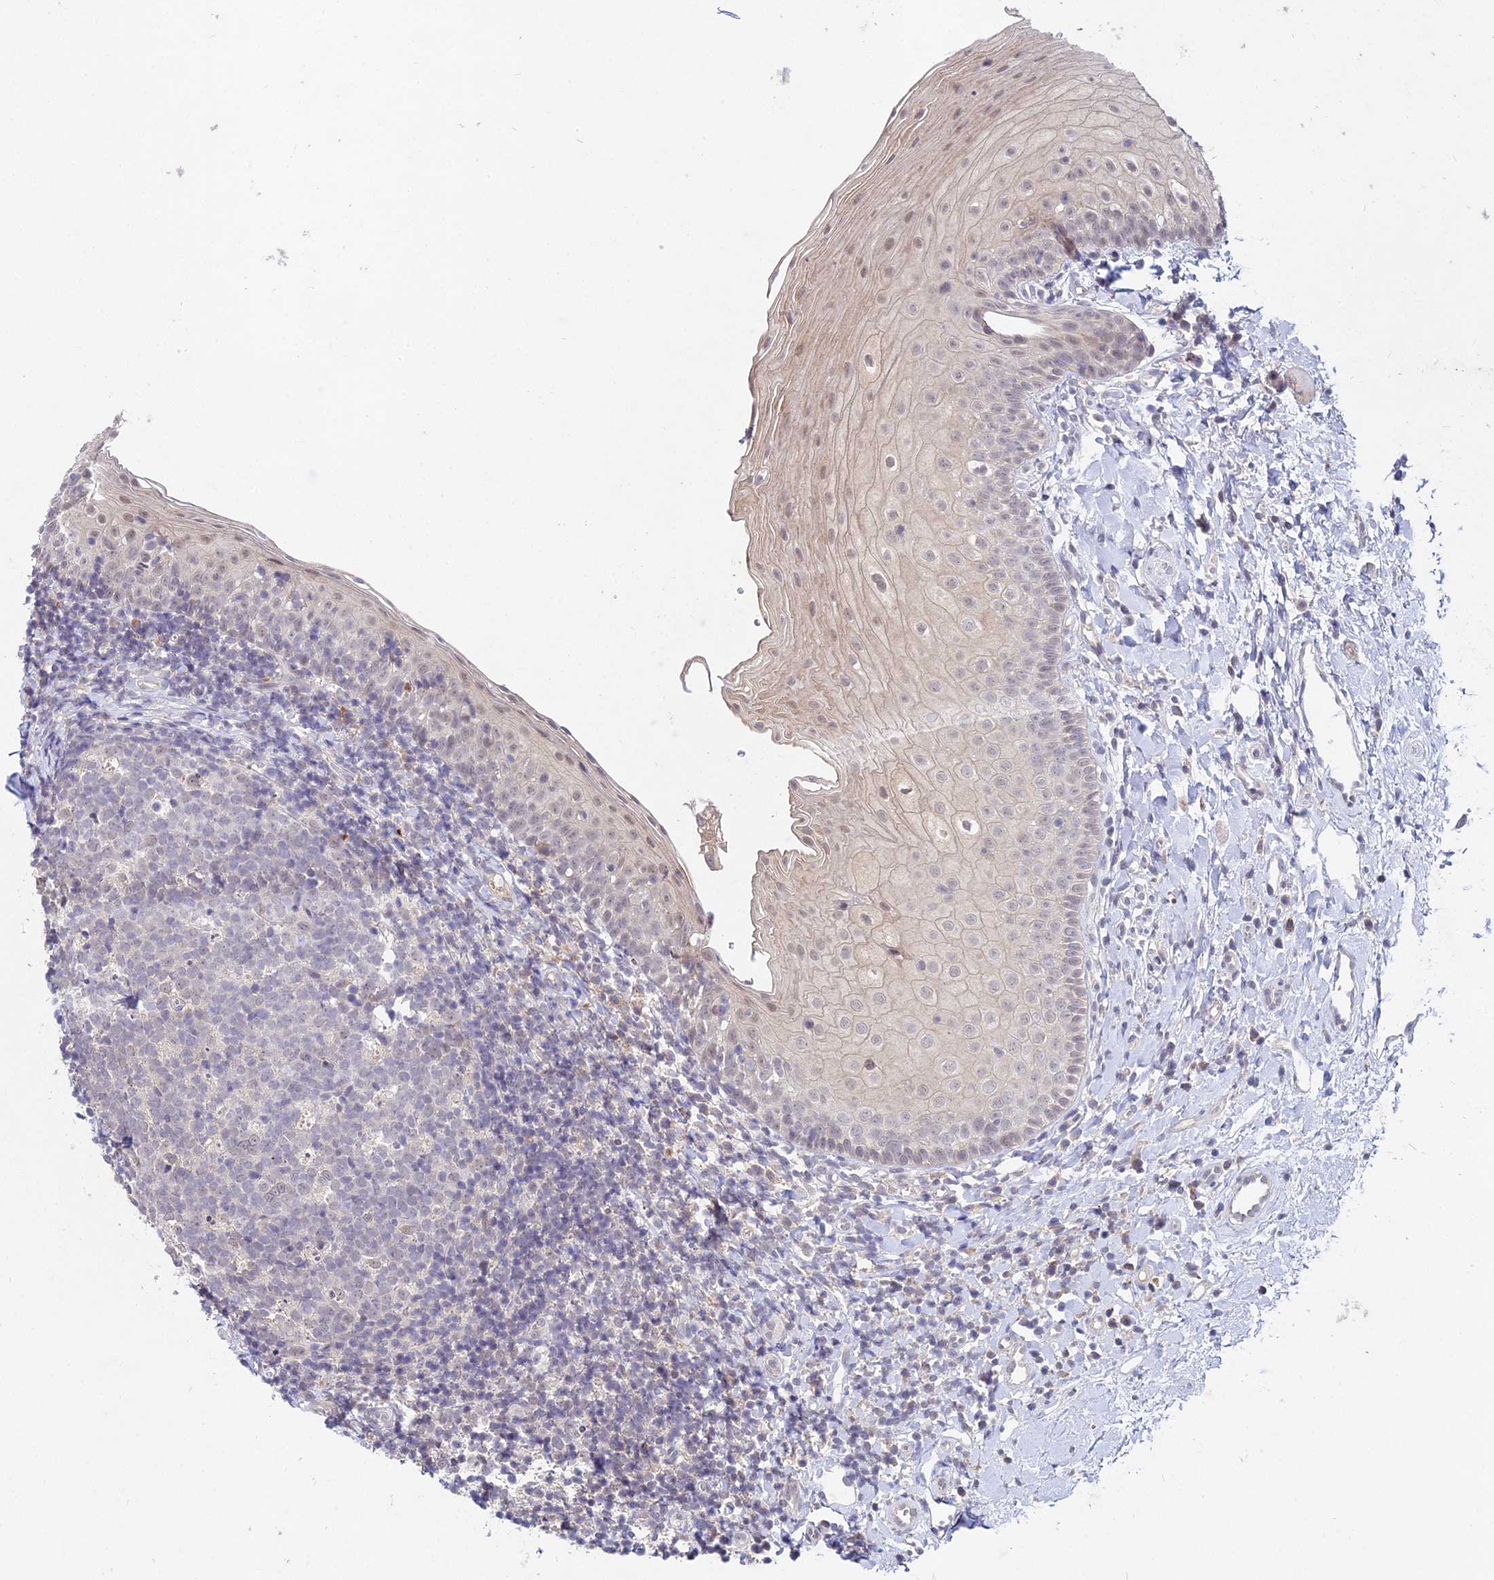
{"staining": {"intensity": "weak", "quantity": "25%-75%", "location": "cytoplasmic/membranous,nuclear"}, "tissue": "oral mucosa", "cell_type": "Squamous epithelial cells", "image_type": "normal", "snomed": [{"axis": "morphology", "description": "Normal tissue, NOS"}, {"axis": "topography", "description": "Oral tissue"}], "caption": "IHC of benign oral mucosa reveals low levels of weak cytoplasmic/membranous,nuclear positivity in approximately 25%-75% of squamous epithelial cells.", "gene": "WDR43", "patient": {"sex": "male", "age": 46}}